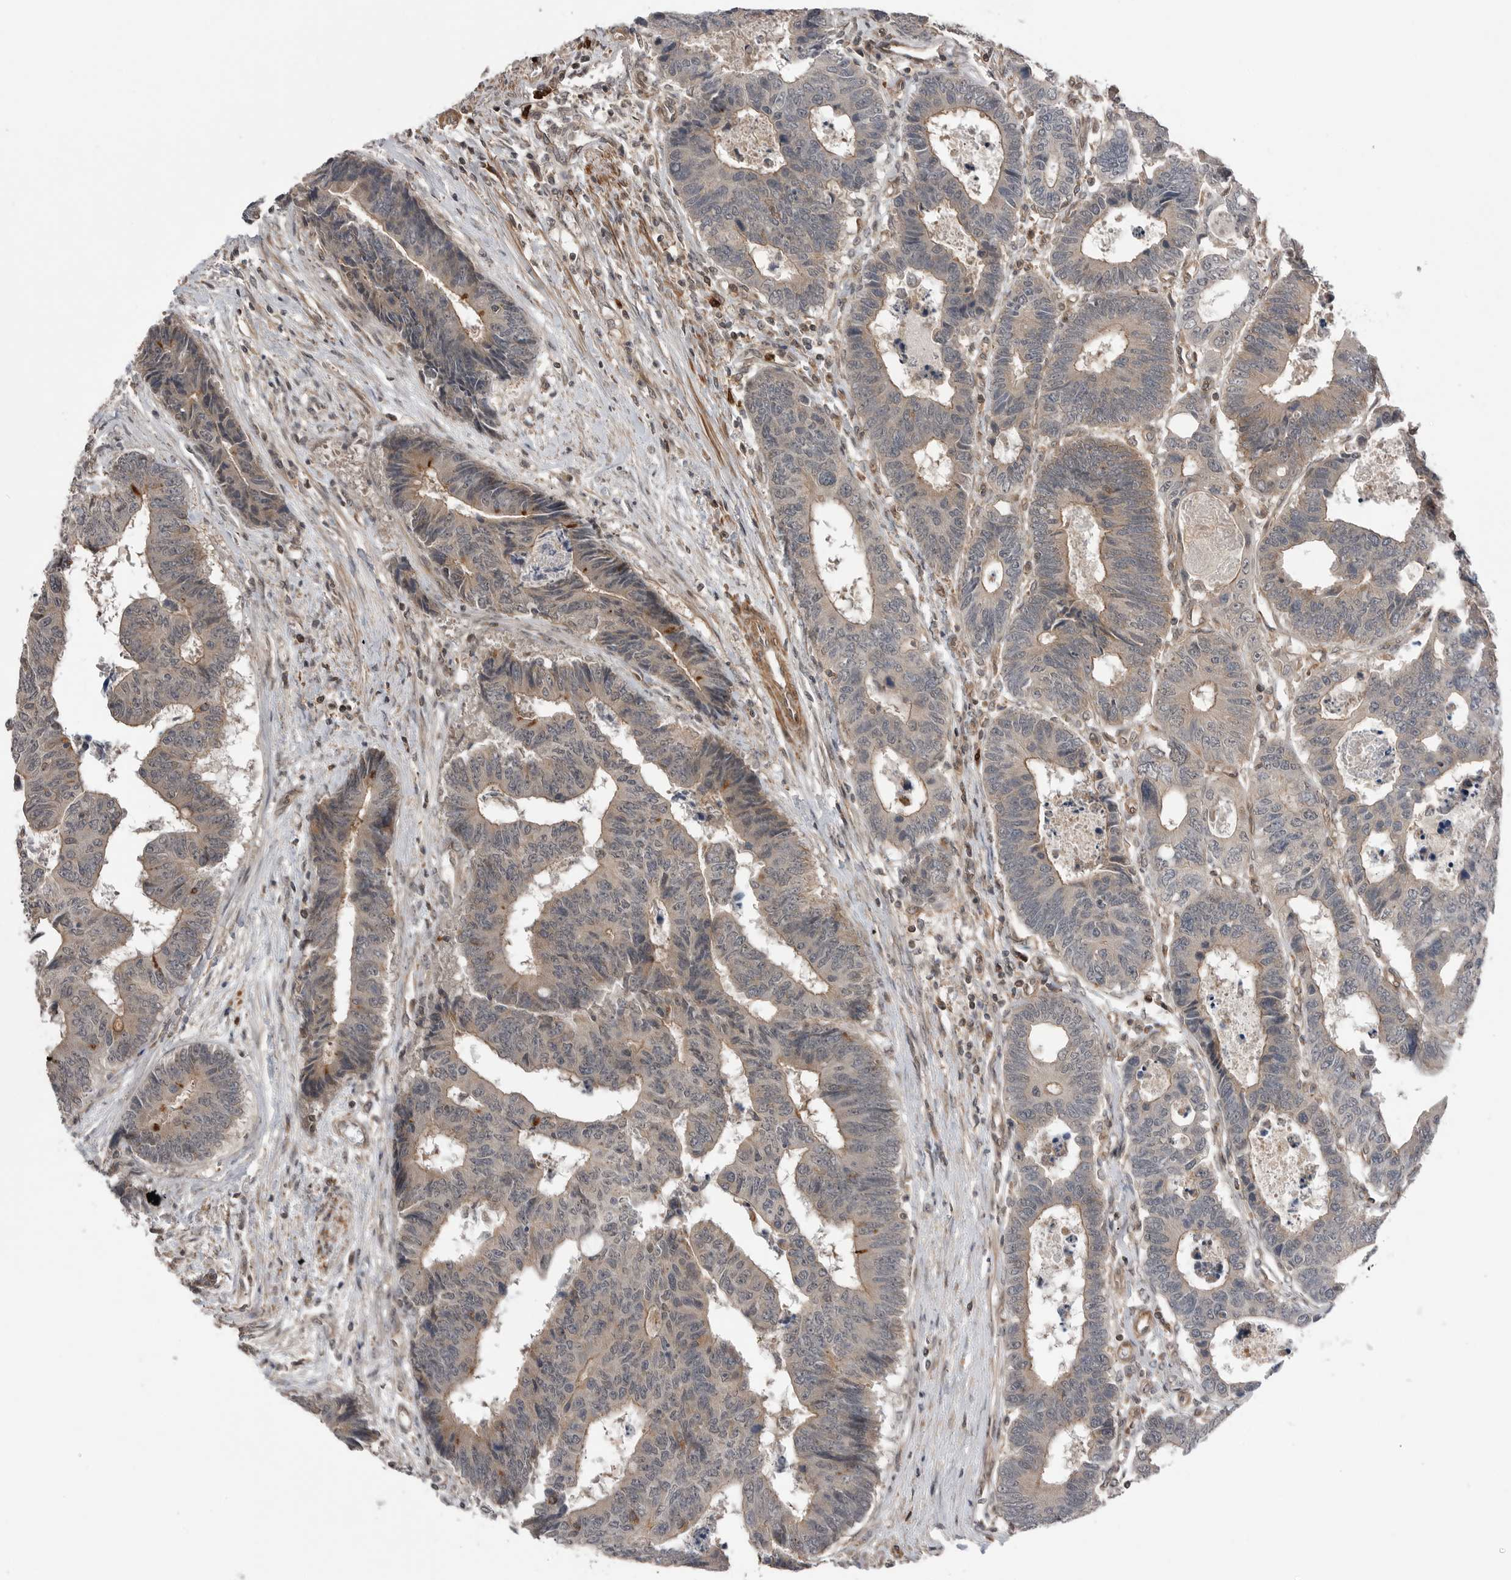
{"staining": {"intensity": "weak", "quantity": "<25%", "location": "cytoplasmic/membranous"}, "tissue": "colorectal cancer", "cell_type": "Tumor cells", "image_type": "cancer", "snomed": [{"axis": "morphology", "description": "Adenocarcinoma, NOS"}, {"axis": "topography", "description": "Rectum"}], "caption": "Immunohistochemistry of human colorectal adenocarcinoma demonstrates no expression in tumor cells.", "gene": "PEAK1", "patient": {"sex": "male", "age": 84}}